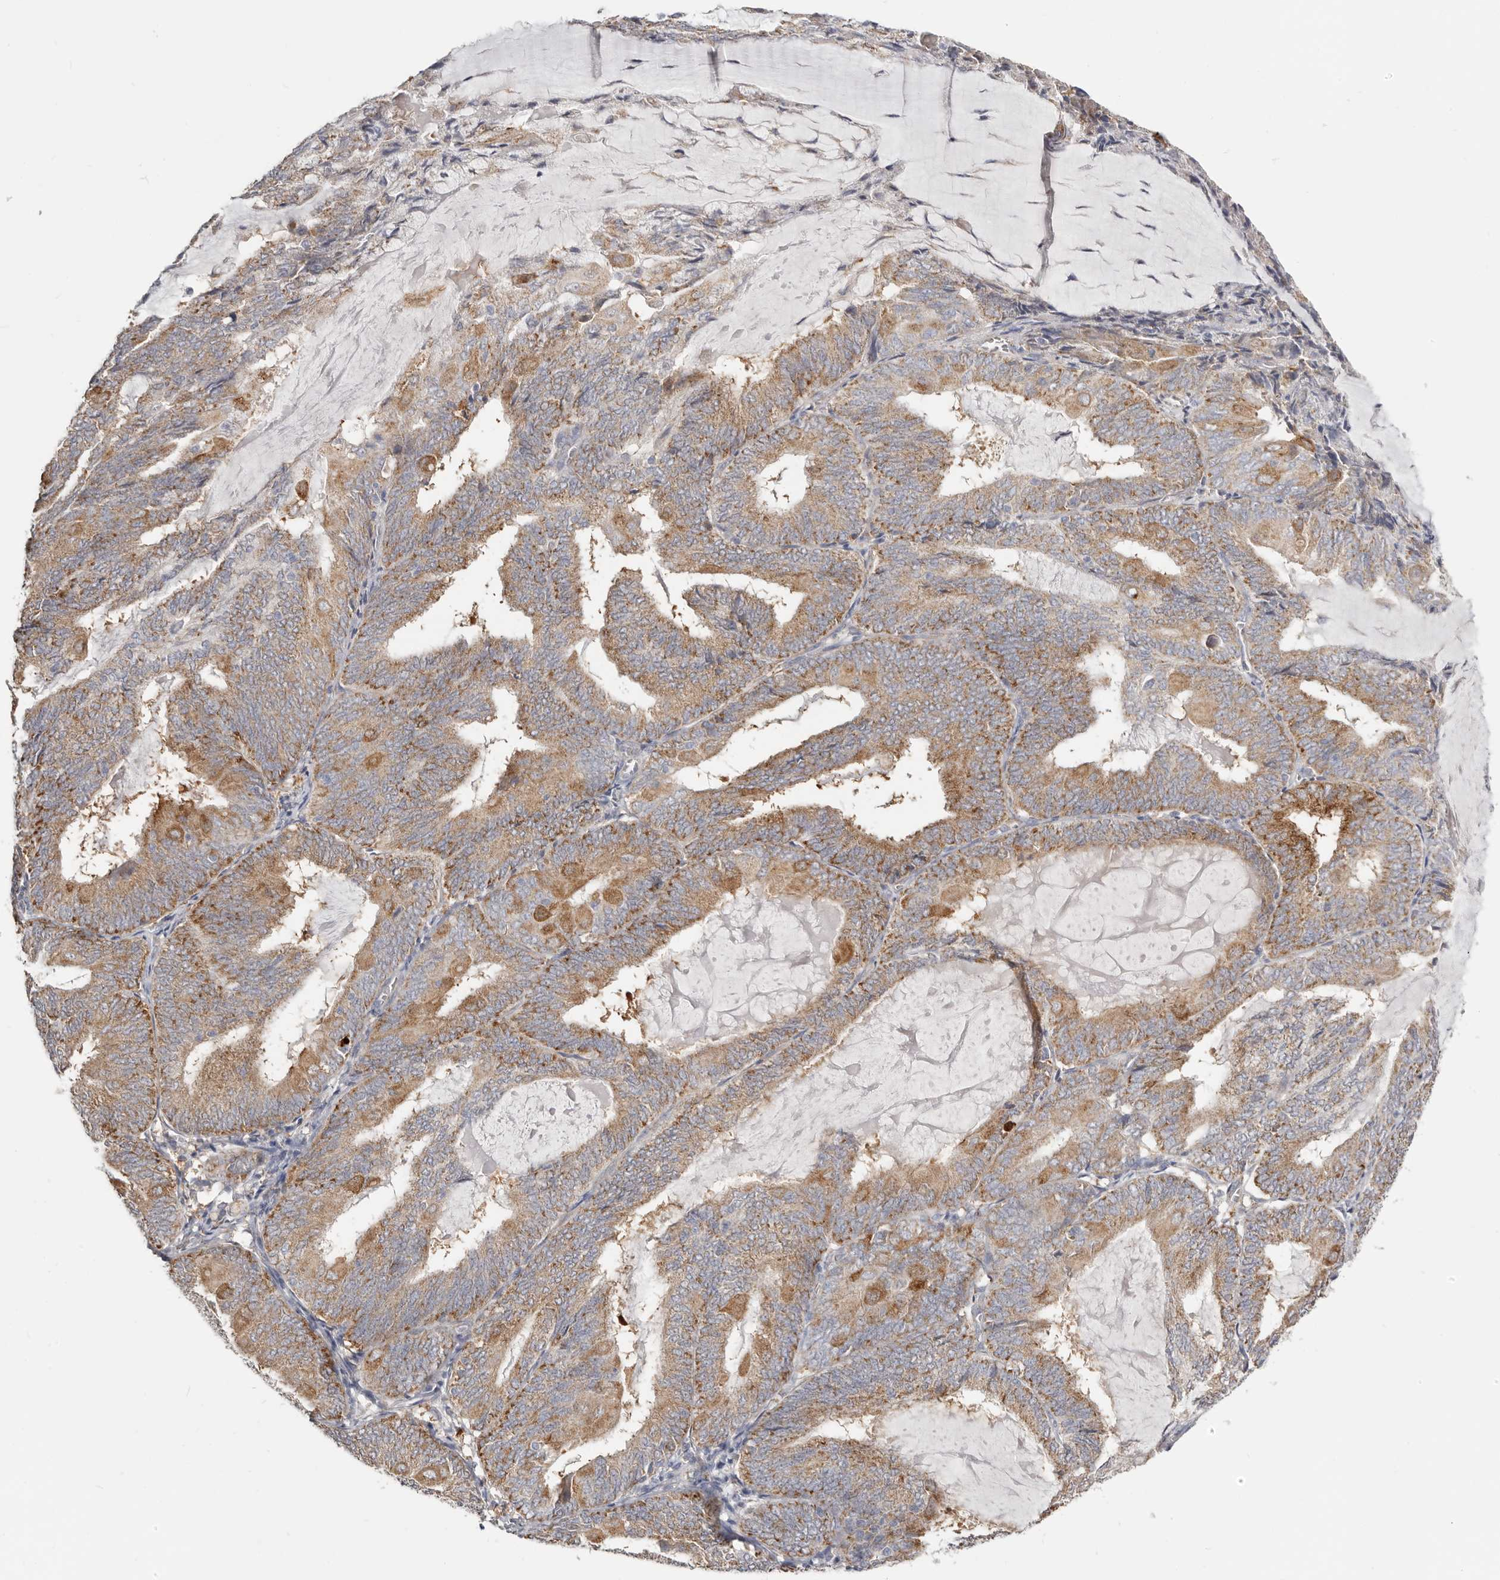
{"staining": {"intensity": "moderate", "quantity": ">75%", "location": "cytoplasmic/membranous"}, "tissue": "endometrial cancer", "cell_type": "Tumor cells", "image_type": "cancer", "snomed": [{"axis": "morphology", "description": "Adenocarcinoma, NOS"}, {"axis": "topography", "description": "Endometrium"}], "caption": "Protein expression analysis of human endometrial cancer (adenocarcinoma) reveals moderate cytoplasmic/membranous staining in about >75% of tumor cells.", "gene": "IL32", "patient": {"sex": "female", "age": 81}}